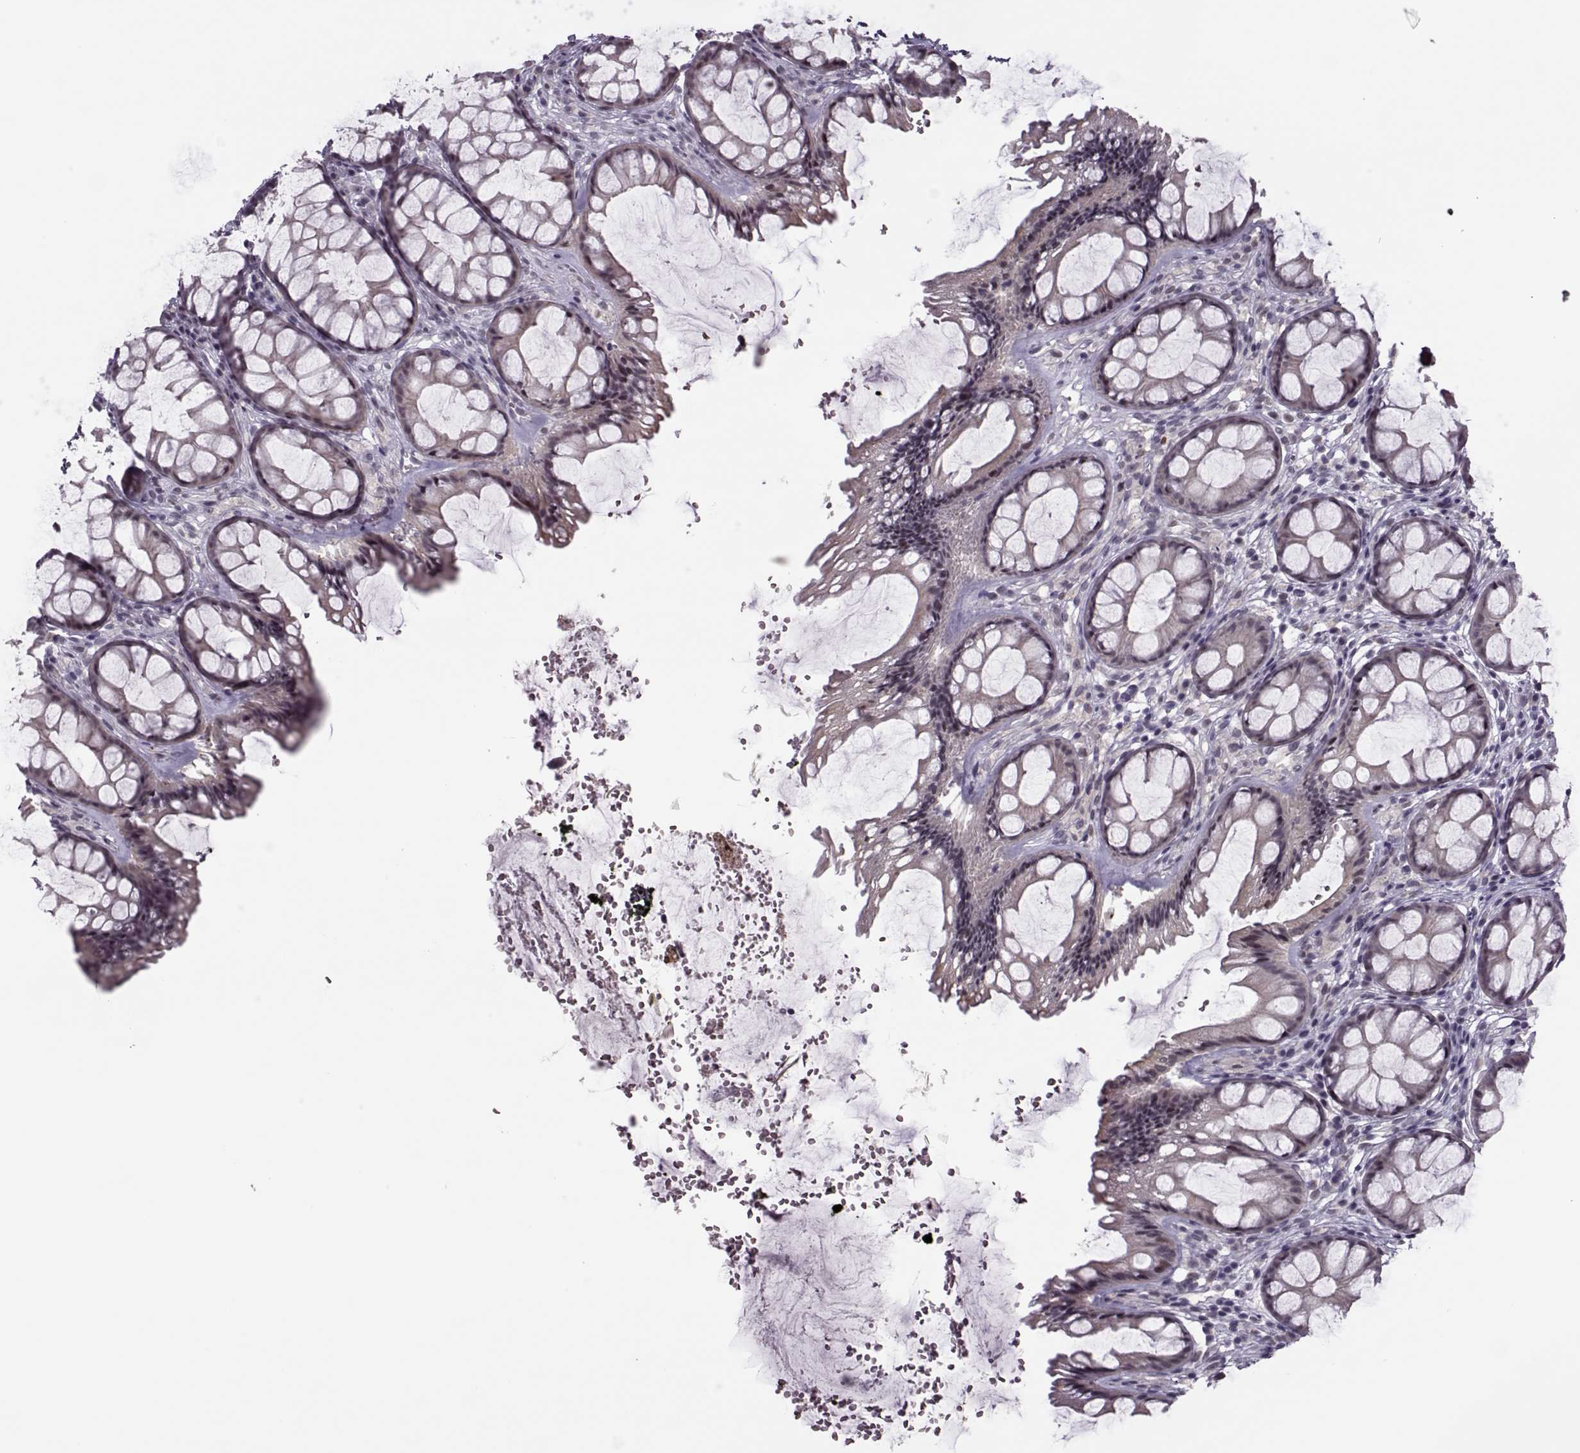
{"staining": {"intensity": "weak", "quantity": "25%-75%", "location": "nuclear"}, "tissue": "rectum", "cell_type": "Glandular cells", "image_type": "normal", "snomed": [{"axis": "morphology", "description": "Normal tissue, NOS"}, {"axis": "topography", "description": "Rectum"}], "caption": "IHC (DAB (3,3'-diaminobenzidine)) staining of unremarkable human rectum displays weak nuclear protein positivity in approximately 25%-75% of glandular cells. IHC stains the protein in brown and the nuclei are stained blue.", "gene": "LIN28A", "patient": {"sex": "female", "age": 62}}